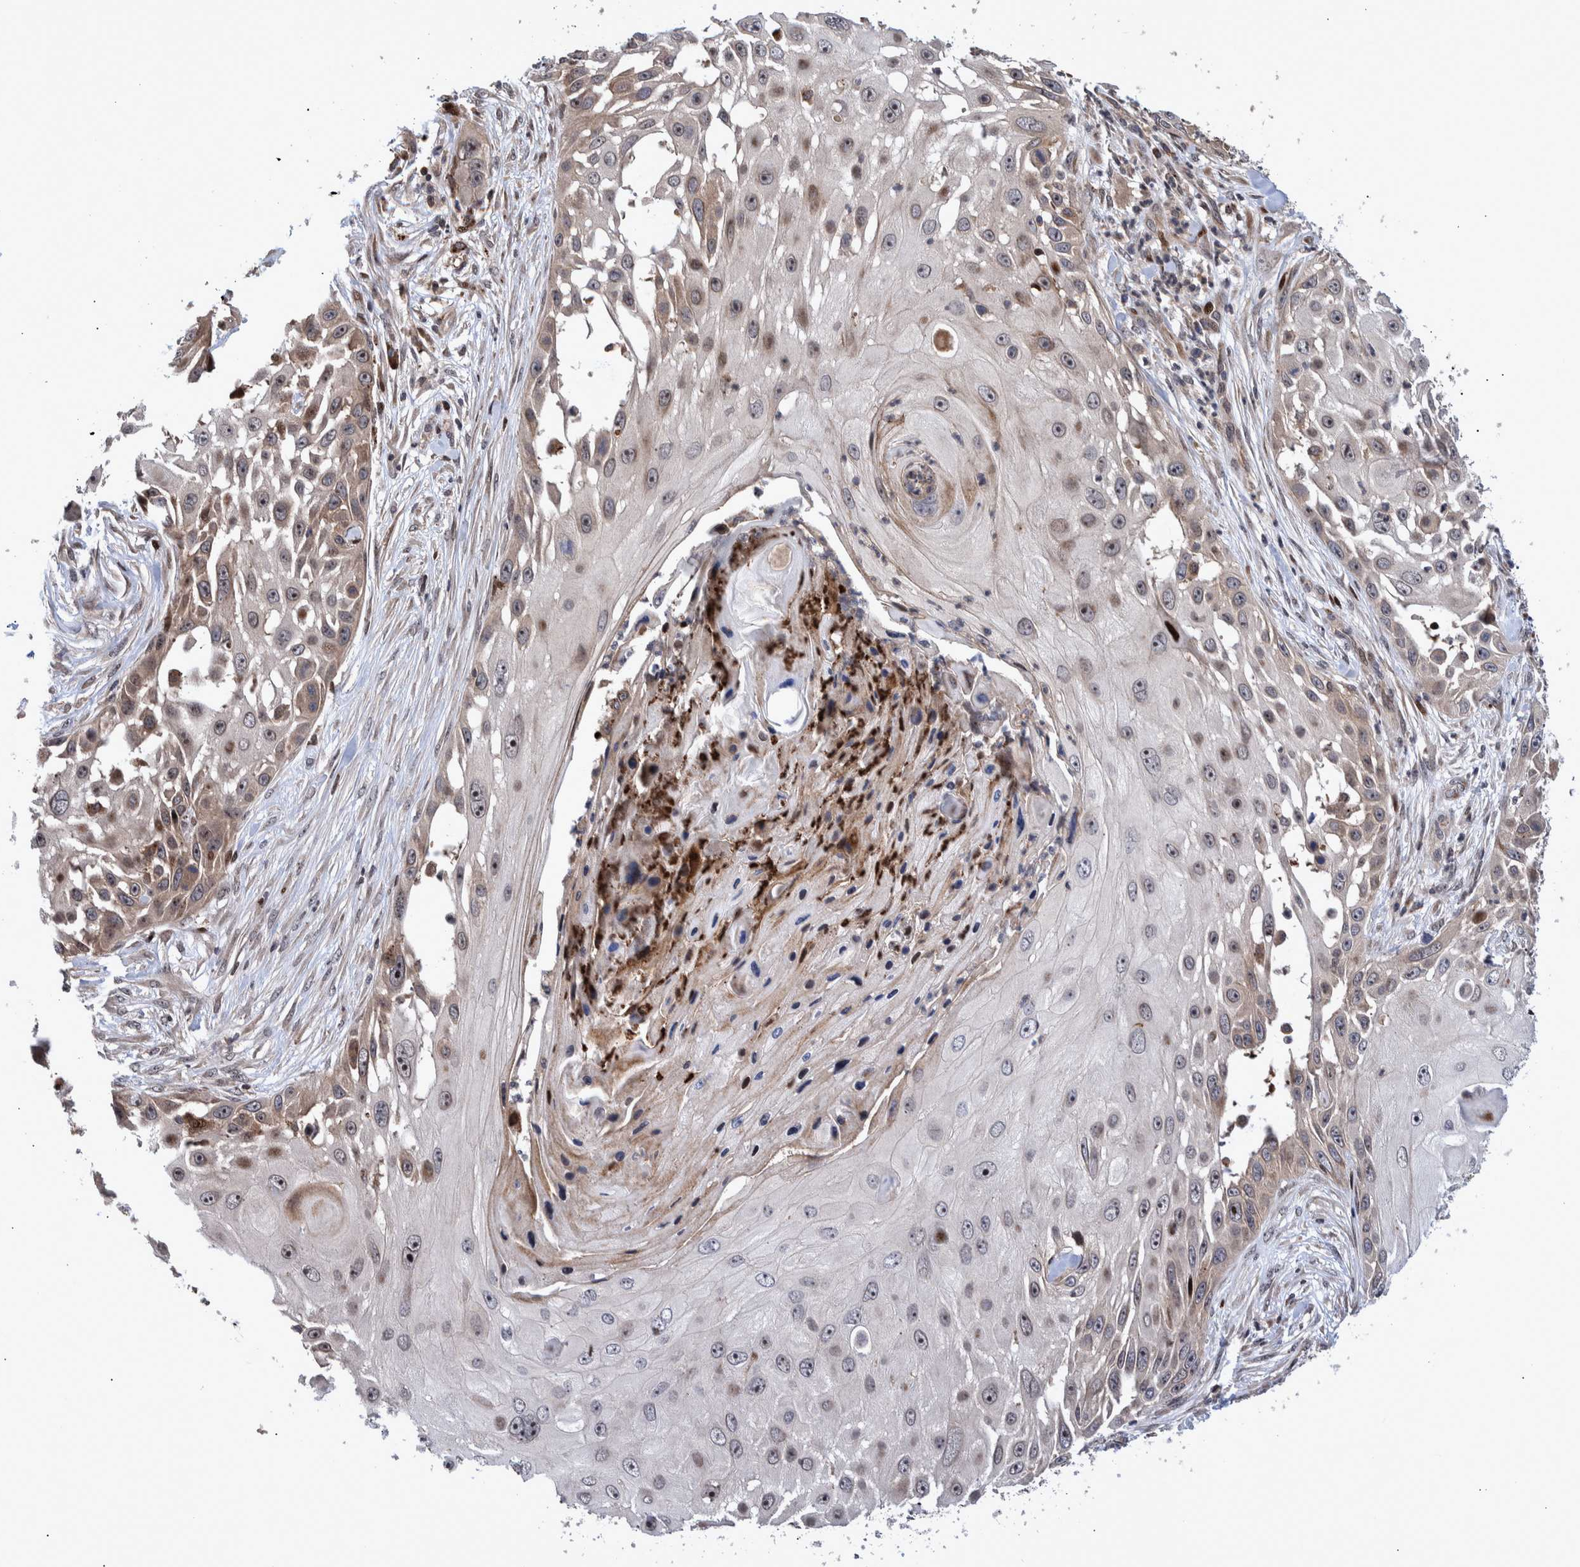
{"staining": {"intensity": "weak", "quantity": "25%-75%", "location": "cytoplasmic/membranous"}, "tissue": "skin cancer", "cell_type": "Tumor cells", "image_type": "cancer", "snomed": [{"axis": "morphology", "description": "Squamous cell carcinoma, NOS"}, {"axis": "topography", "description": "Skin"}], "caption": "DAB (3,3'-diaminobenzidine) immunohistochemical staining of human squamous cell carcinoma (skin) displays weak cytoplasmic/membranous protein staining in approximately 25%-75% of tumor cells.", "gene": "SHISA6", "patient": {"sex": "female", "age": 44}}